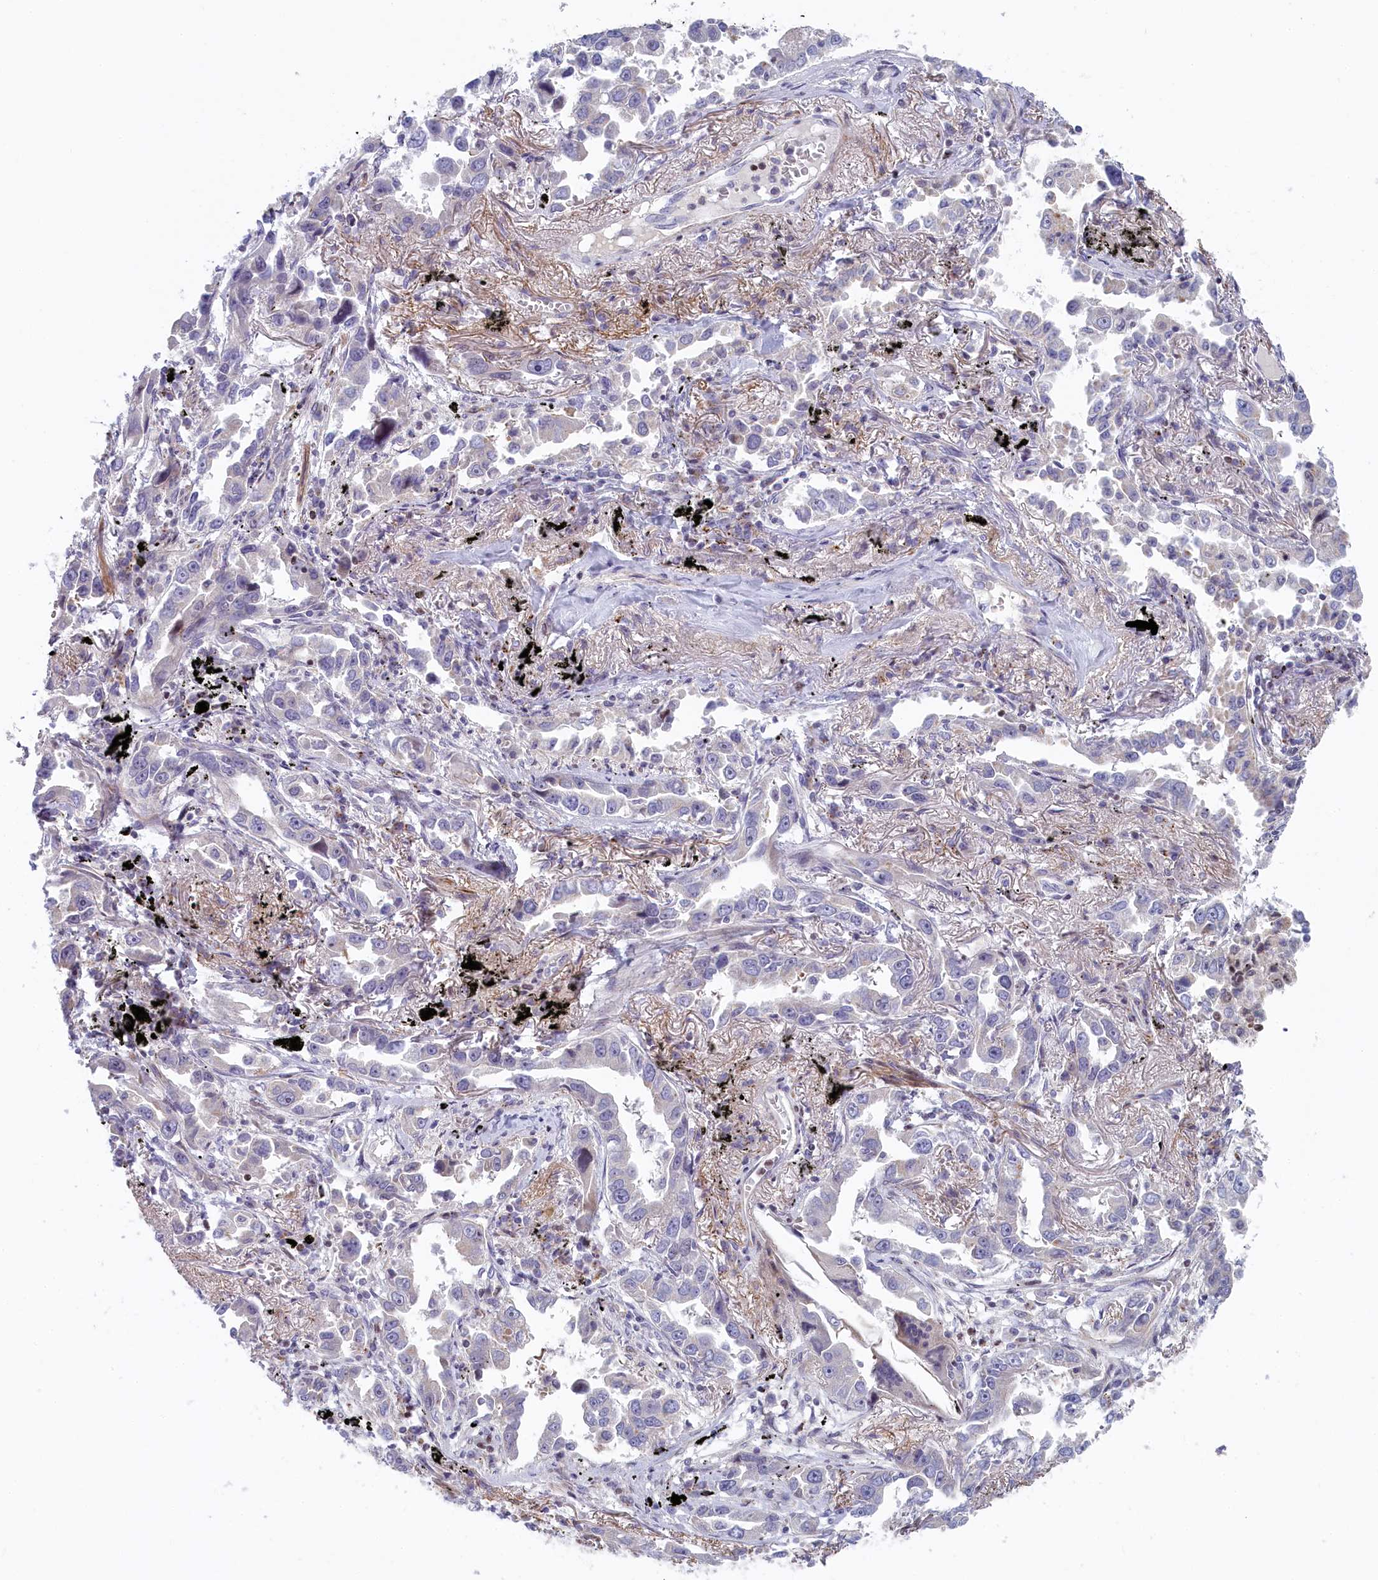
{"staining": {"intensity": "negative", "quantity": "none", "location": "none"}, "tissue": "lung cancer", "cell_type": "Tumor cells", "image_type": "cancer", "snomed": [{"axis": "morphology", "description": "Adenocarcinoma, NOS"}, {"axis": "topography", "description": "Lung"}], "caption": "DAB immunohistochemical staining of lung cancer (adenocarcinoma) shows no significant positivity in tumor cells.", "gene": "INTS4", "patient": {"sex": "male", "age": 67}}